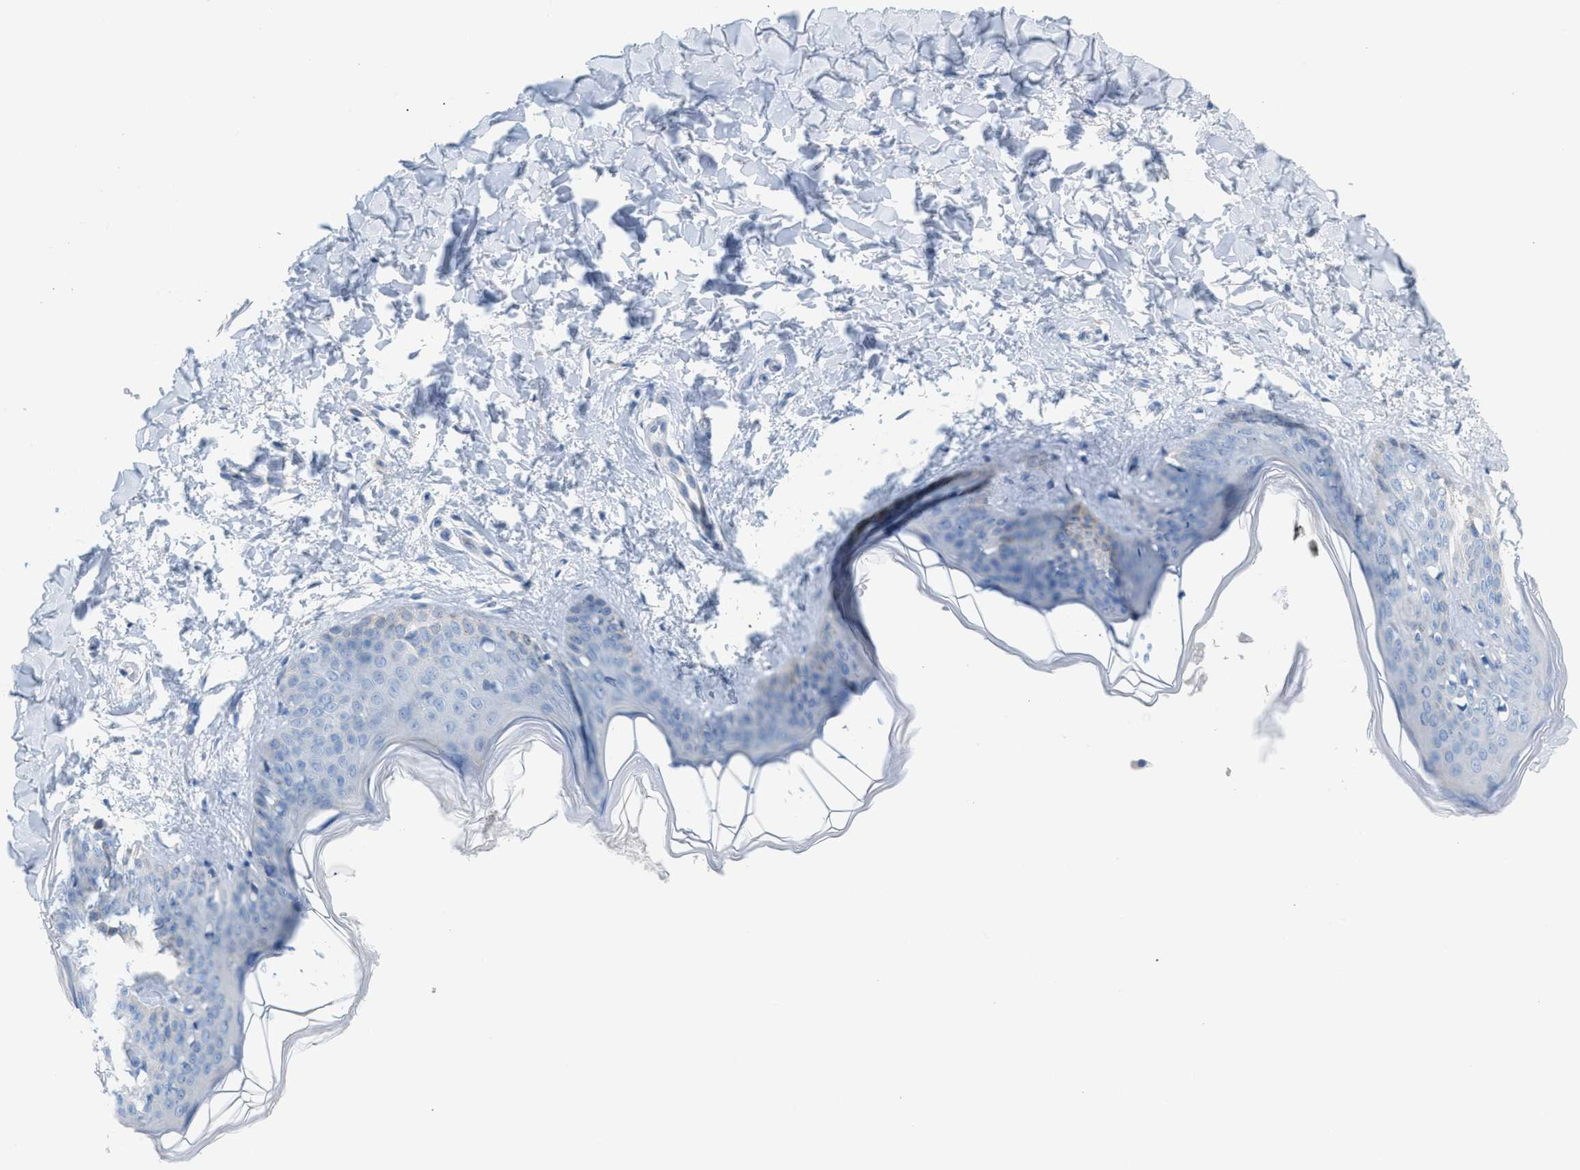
{"staining": {"intensity": "negative", "quantity": "none", "location": "none"}, "tissue": "skin", "cell_type": "Fibroblasts", "image_type": "normal", "snomed": [{"axis": "morphology", "description": "Normal tissue, NOS"}, {"axis": "topography", "description": "Skin"}], "caption": "Immunohistochemistry (IHC) image of unremarkable skin stained for a protein (brown), which exhibits no expression in fibroblasts. (DAB immunohistochemistry (IHC), high magnification).", "gene": "MPP3", "patient": {"sex": "female", "age": 17}}